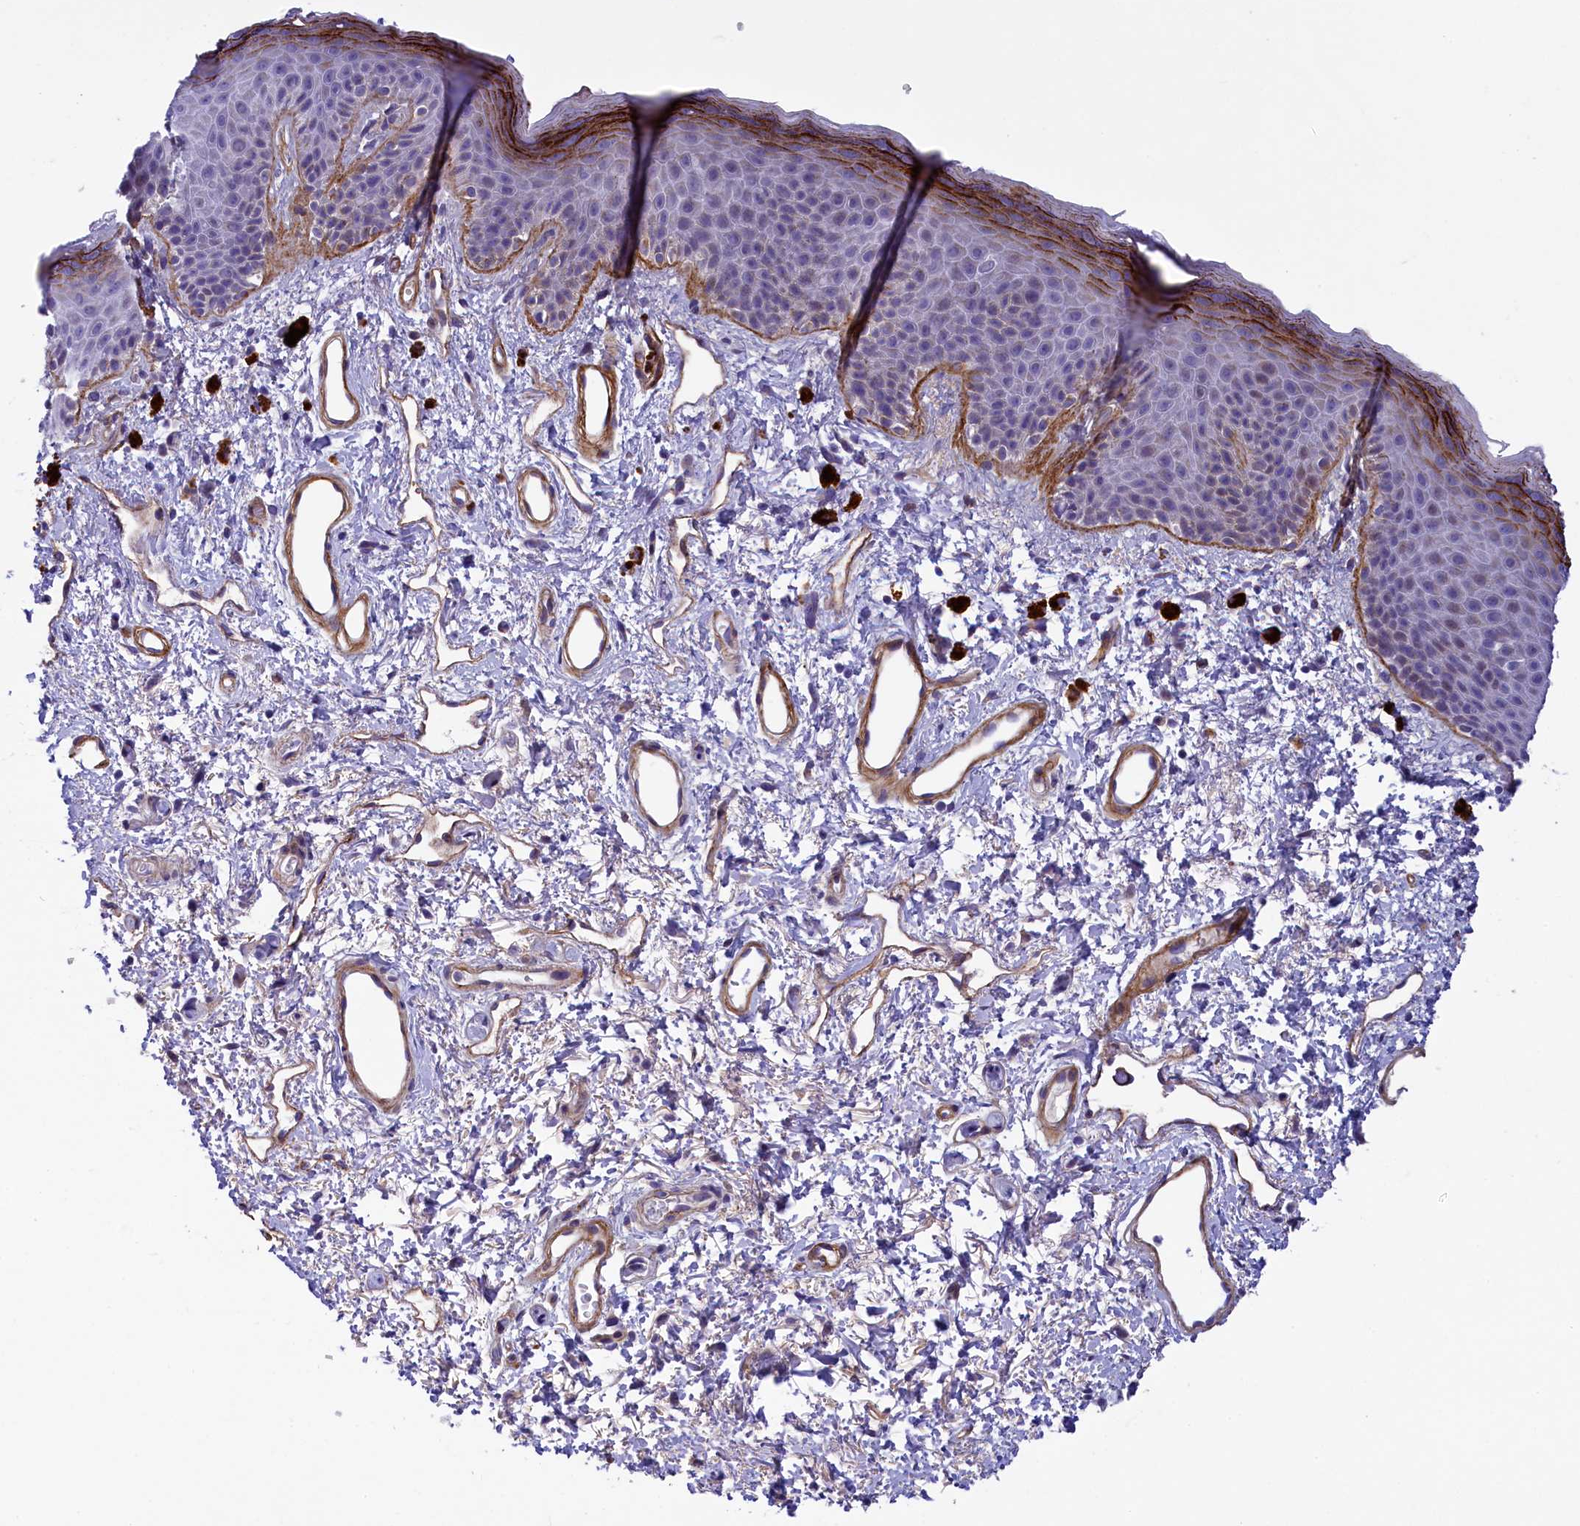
{"staining": {"intensity": "strong", "quantity": "<25%", "location": "cytoplasmic/membranous"}, "tissue": "skin", "cell_type": "Epidermal cells", "image_type": "normal", "snomed": [{"axis": "morphology", "description": "Normal tissue, NOS"}, {"axis": "topography", "description": "Anal"}], "caption": "Skin stained for a protein (brown) reveals strong cytoplasmic/membranous positive staining in about <25% of epidermal cells.", "gene": "LOXL1", "patient": {"sex": "female", "age": 46}}